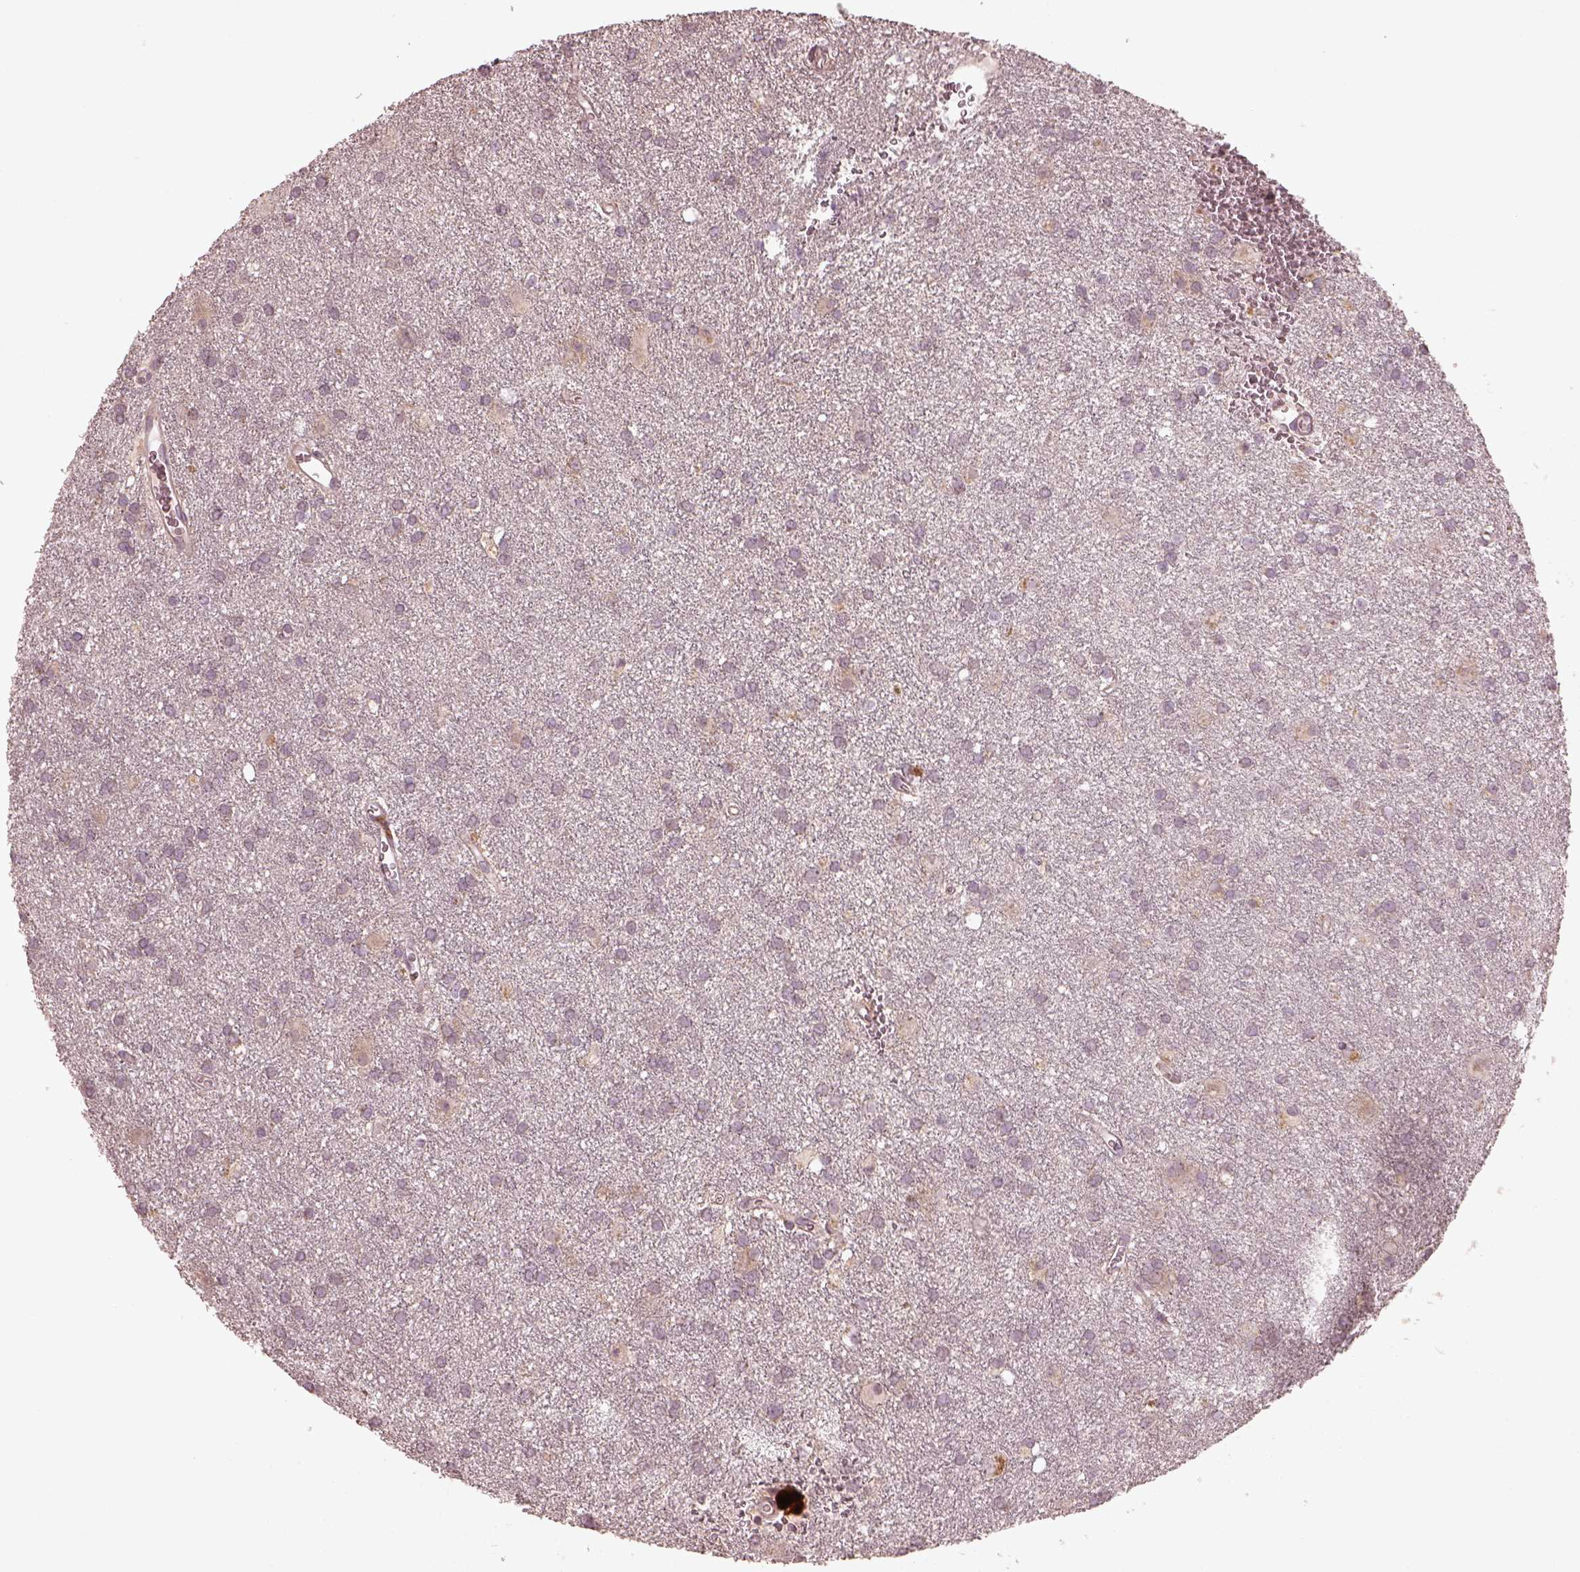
{"staining": {"intensity": "negative", "quantity": "none", "location": "none"}, "tissue": "glioma", "cell_type": "Tumor cells", "image_type": "cancer", "snomed": [{"axis": "morphology", "description": "Glioma, malignant, Low grade"}, {"axis": "topography", "description": "Brain"}], "caption": "DAB (3,3'-diaminobenzidine) immunohistochemical staining of human malignant glioma (low-grade) exhibits no significant expression in tumor cells.", "gene": "SLC25A46", "patient": {"sex": "male", "age": 58}}